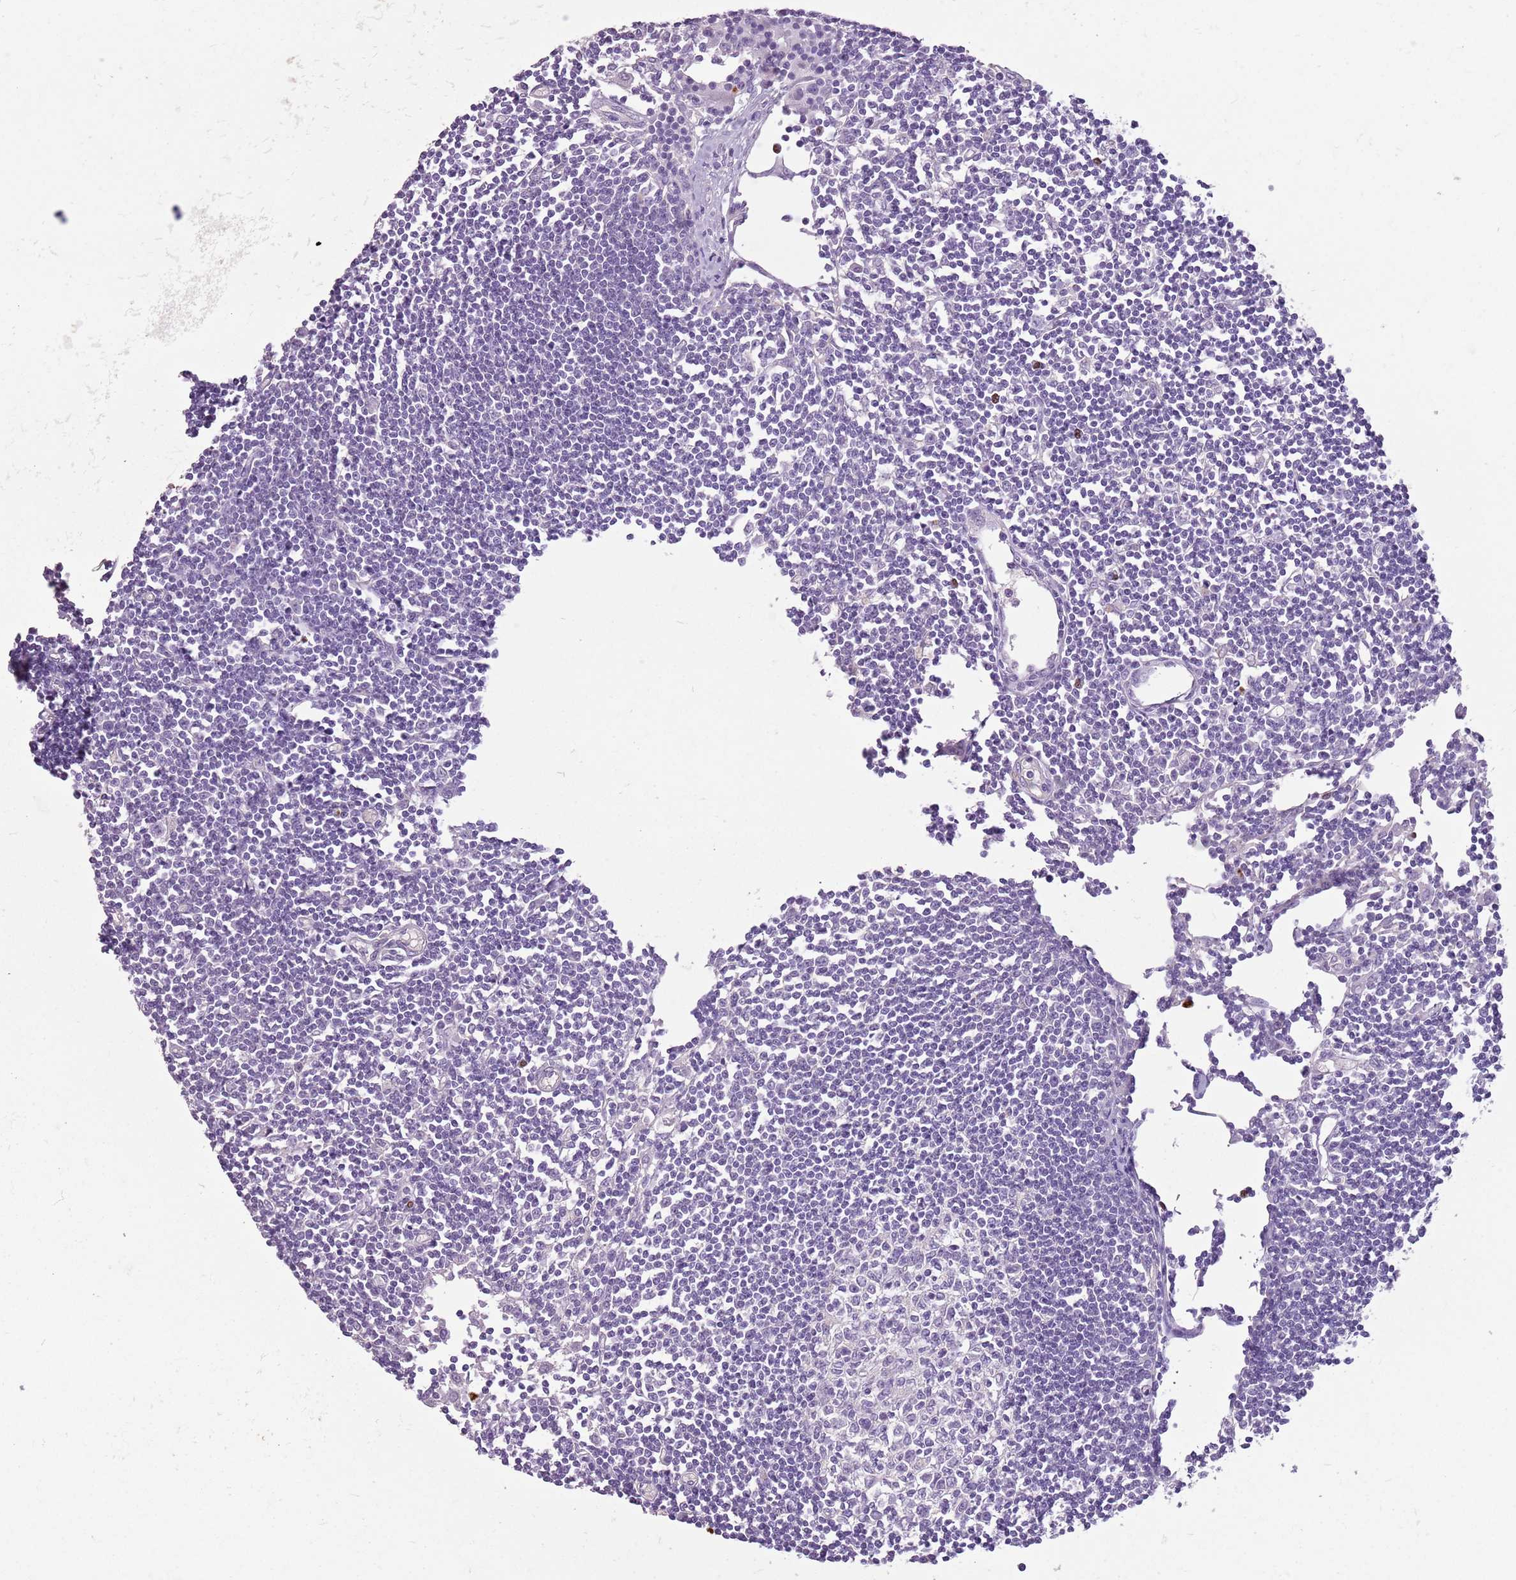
{"staining": {"intensity": "negative", "quantity": "none", "location": "none"}, "tissue": "lymph node", "cell_type": "Germinal center cells", "image_type": "normal", "snomed": [{"axis": "morphology", "description": "Normal tissue, NOS"}, {"axis": "topography", "description": "Lymph node"}], "caption": "The micrograph reveals no significant expression in germinal center cells of lymph node. (DAB (3,3'-diaminobenzidine) IHC visualized using brightfield microscopy, high magnification).", "gene": "CELF6", "patient": {"sex": "female", "age": 11}}